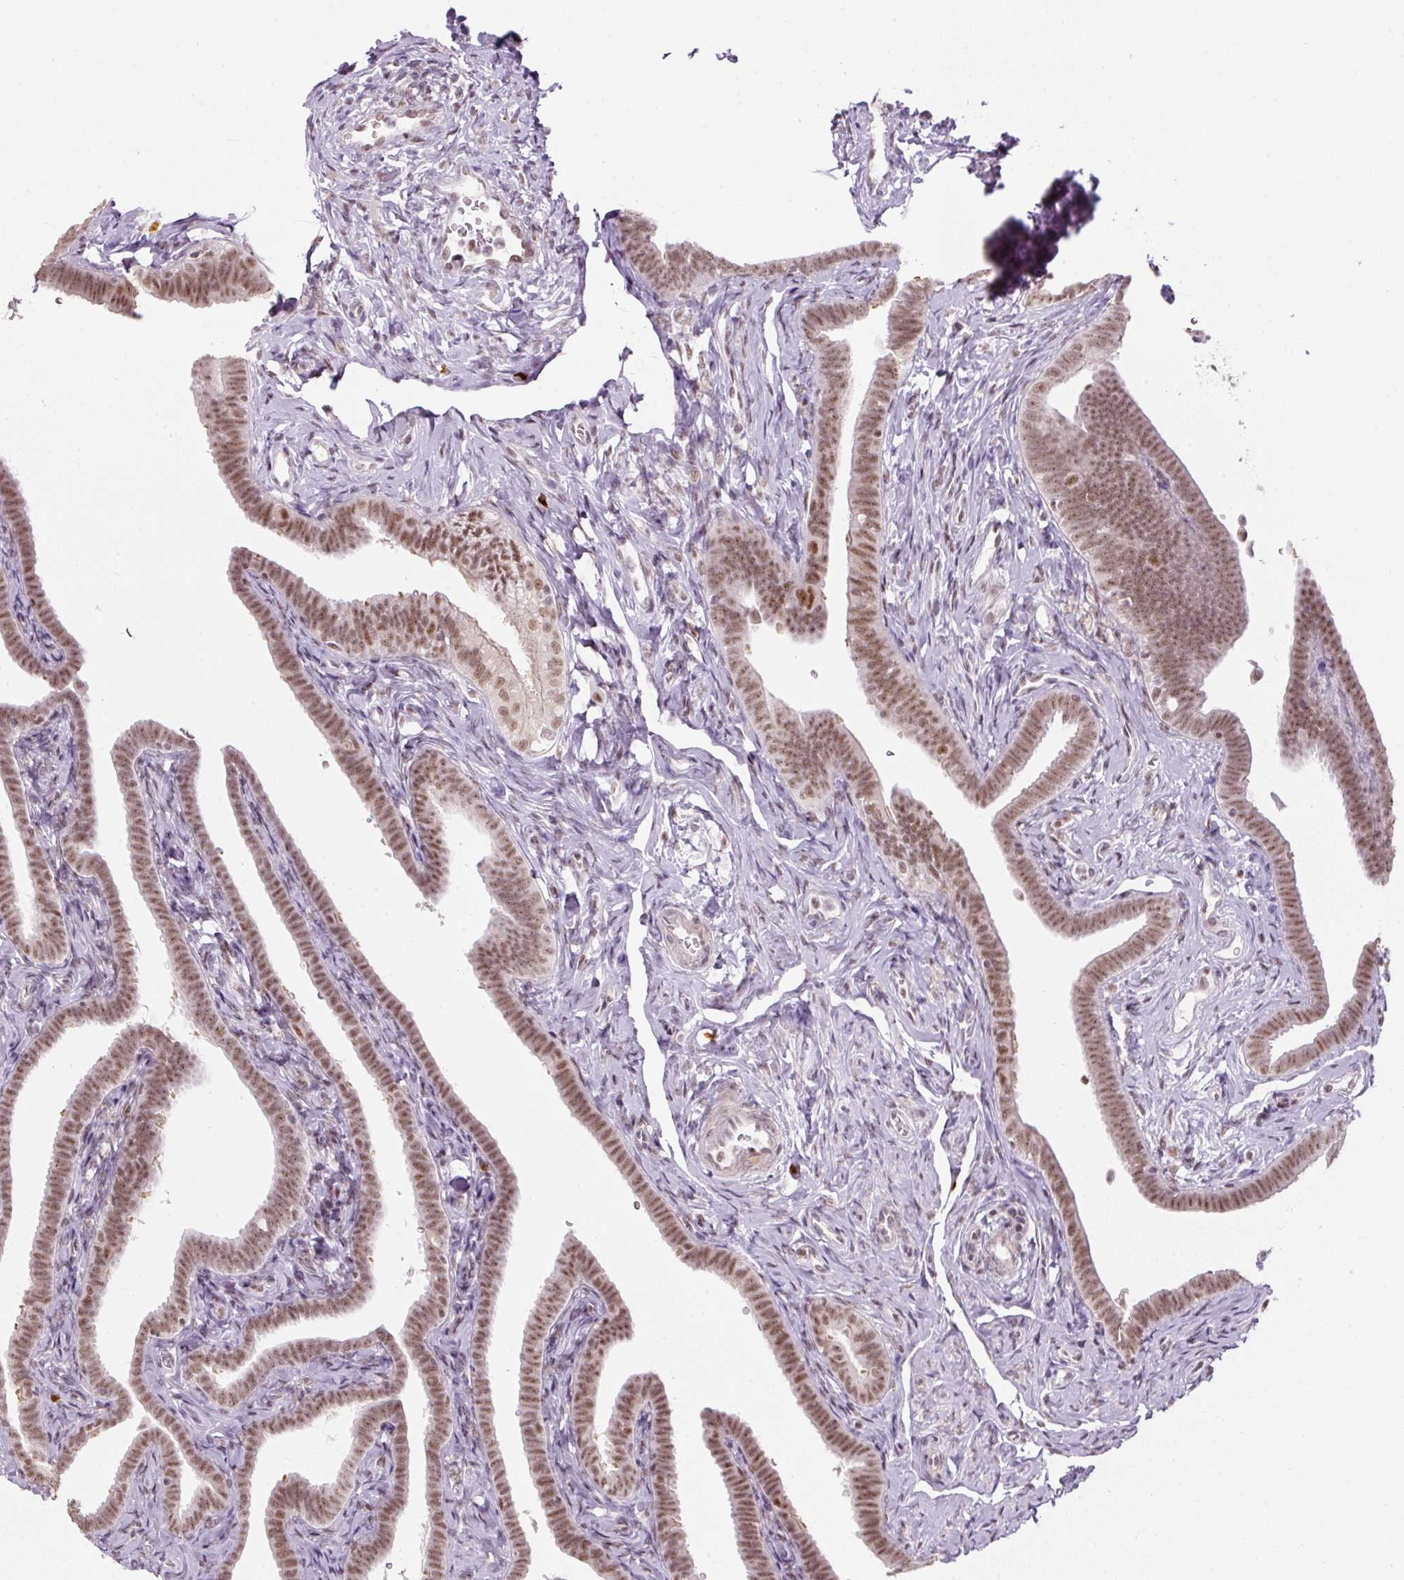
{"staining": {"intensity": "strong", "quantity": ">75%", "location": "cytoplasmic/membranous,nuclear"}, "tissue": "fallopian tube", "cell_type": "Glandular cells", "image_type": "normal", "snomed": [{"axis": "morphology", "description": "Normal tissue, NOS"}, {"axis": "topography", "description": "Fallopian tube"}], "caption": "This micrograph shows immunohistochemistry staining of normal fallopian tube, with high strong cytoplasmic/membranous,nuclear expression in about >75% of glandular cells.", "gene": "U2AF2", "patient": {"sex": "female", "age": 69}}